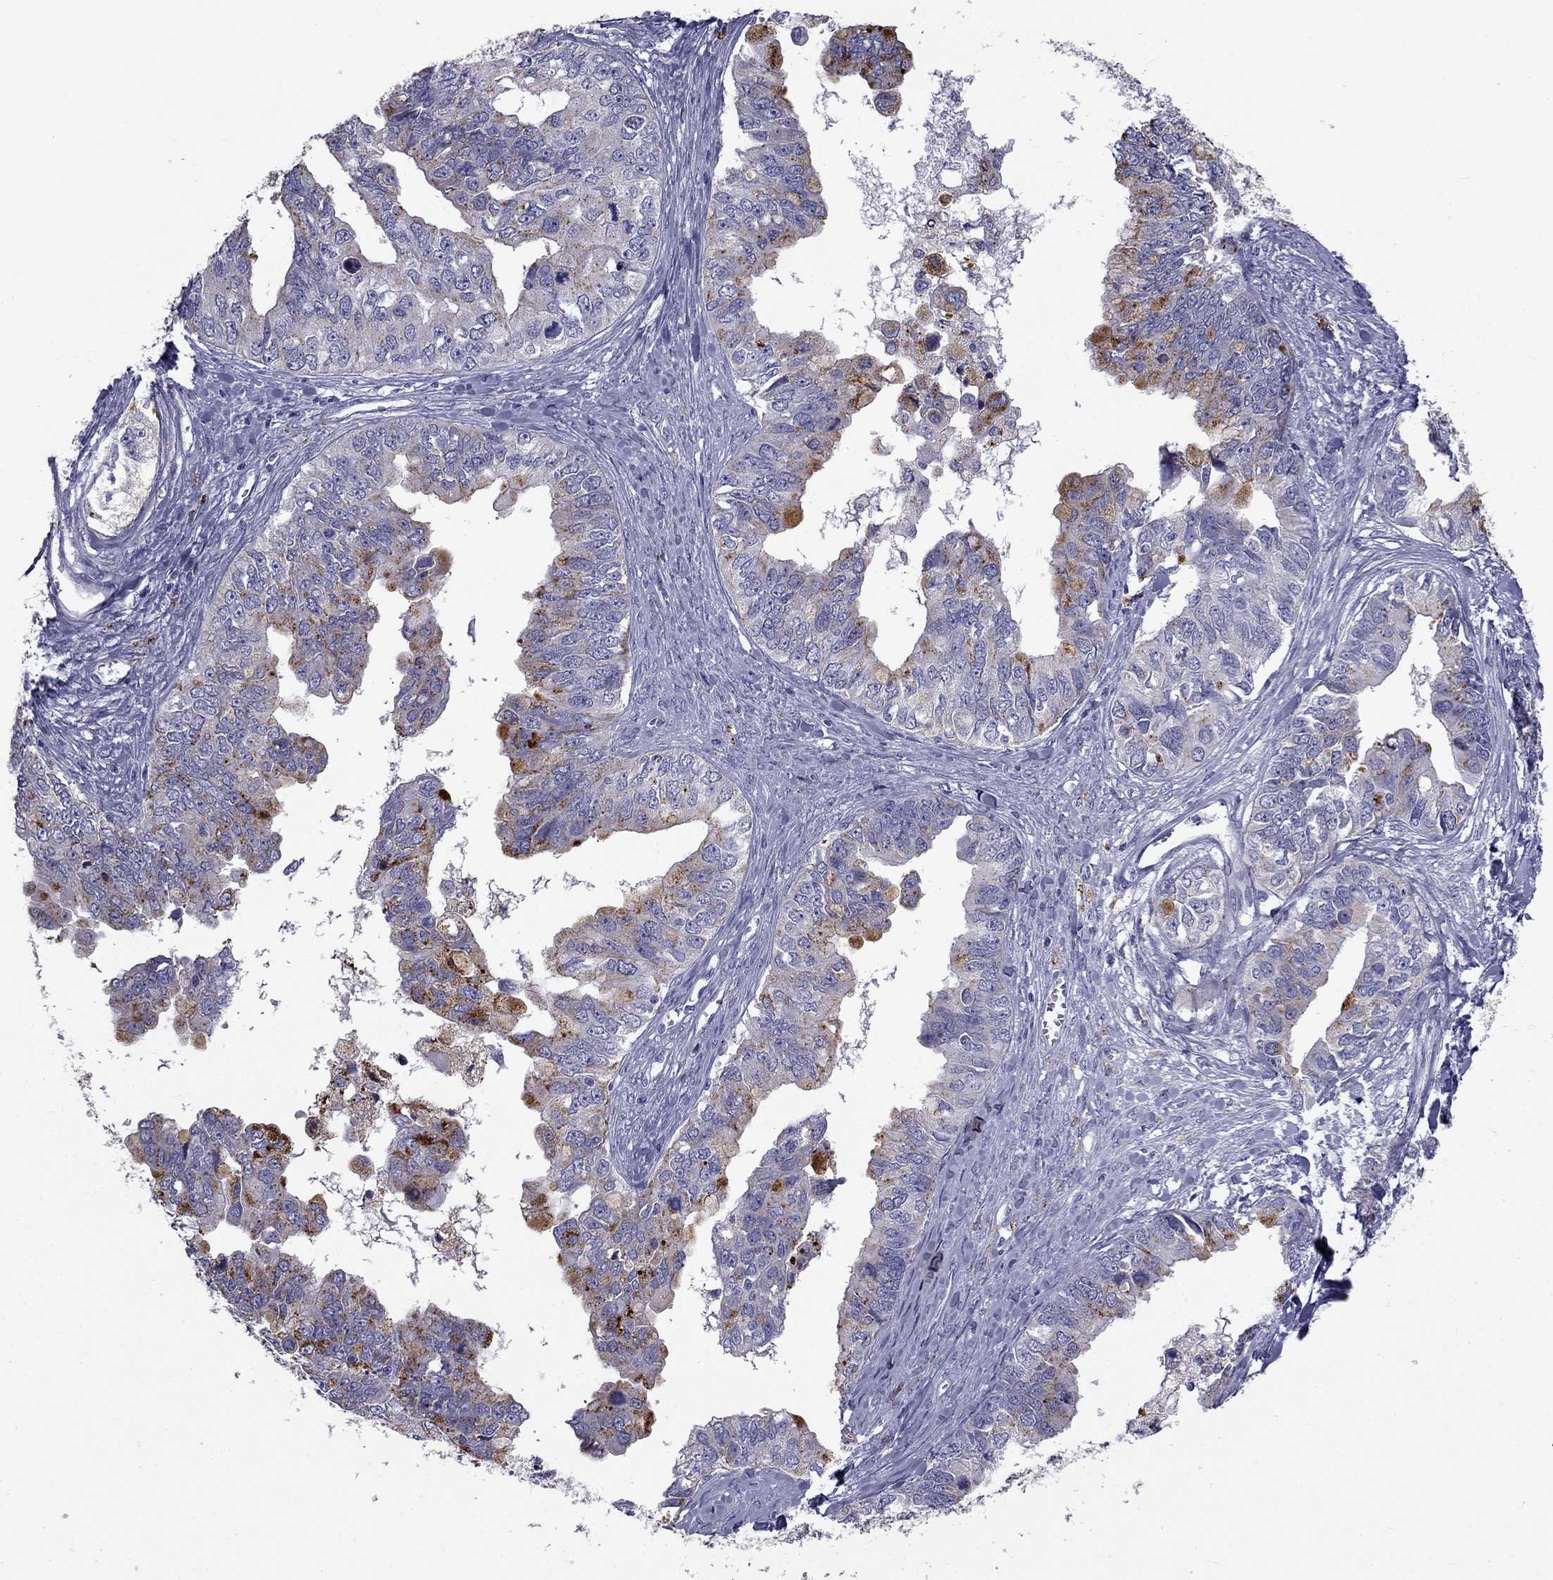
{"staining": {"intensity": "moderate", "quantity": "<25%", "location": "cytoplasmic/membranous"}, "tissue": "ovarian cancer", "cell_type": "Tumor cells", "image_type": "cancer", "snomed": [{"axis": "morphology", "description": "Cystadenocarcinoma, mucinous, NOS"}, {"axis": "topography", "description": "Ovary"}], "caption": "Ovarian cancer (mucinous cystadenocarcinoma) stained with a protein marker exhibits moderate staining in tumor cells.", "gene": "CLPSL2", "patient": {"sex": "female", "age": 76}}